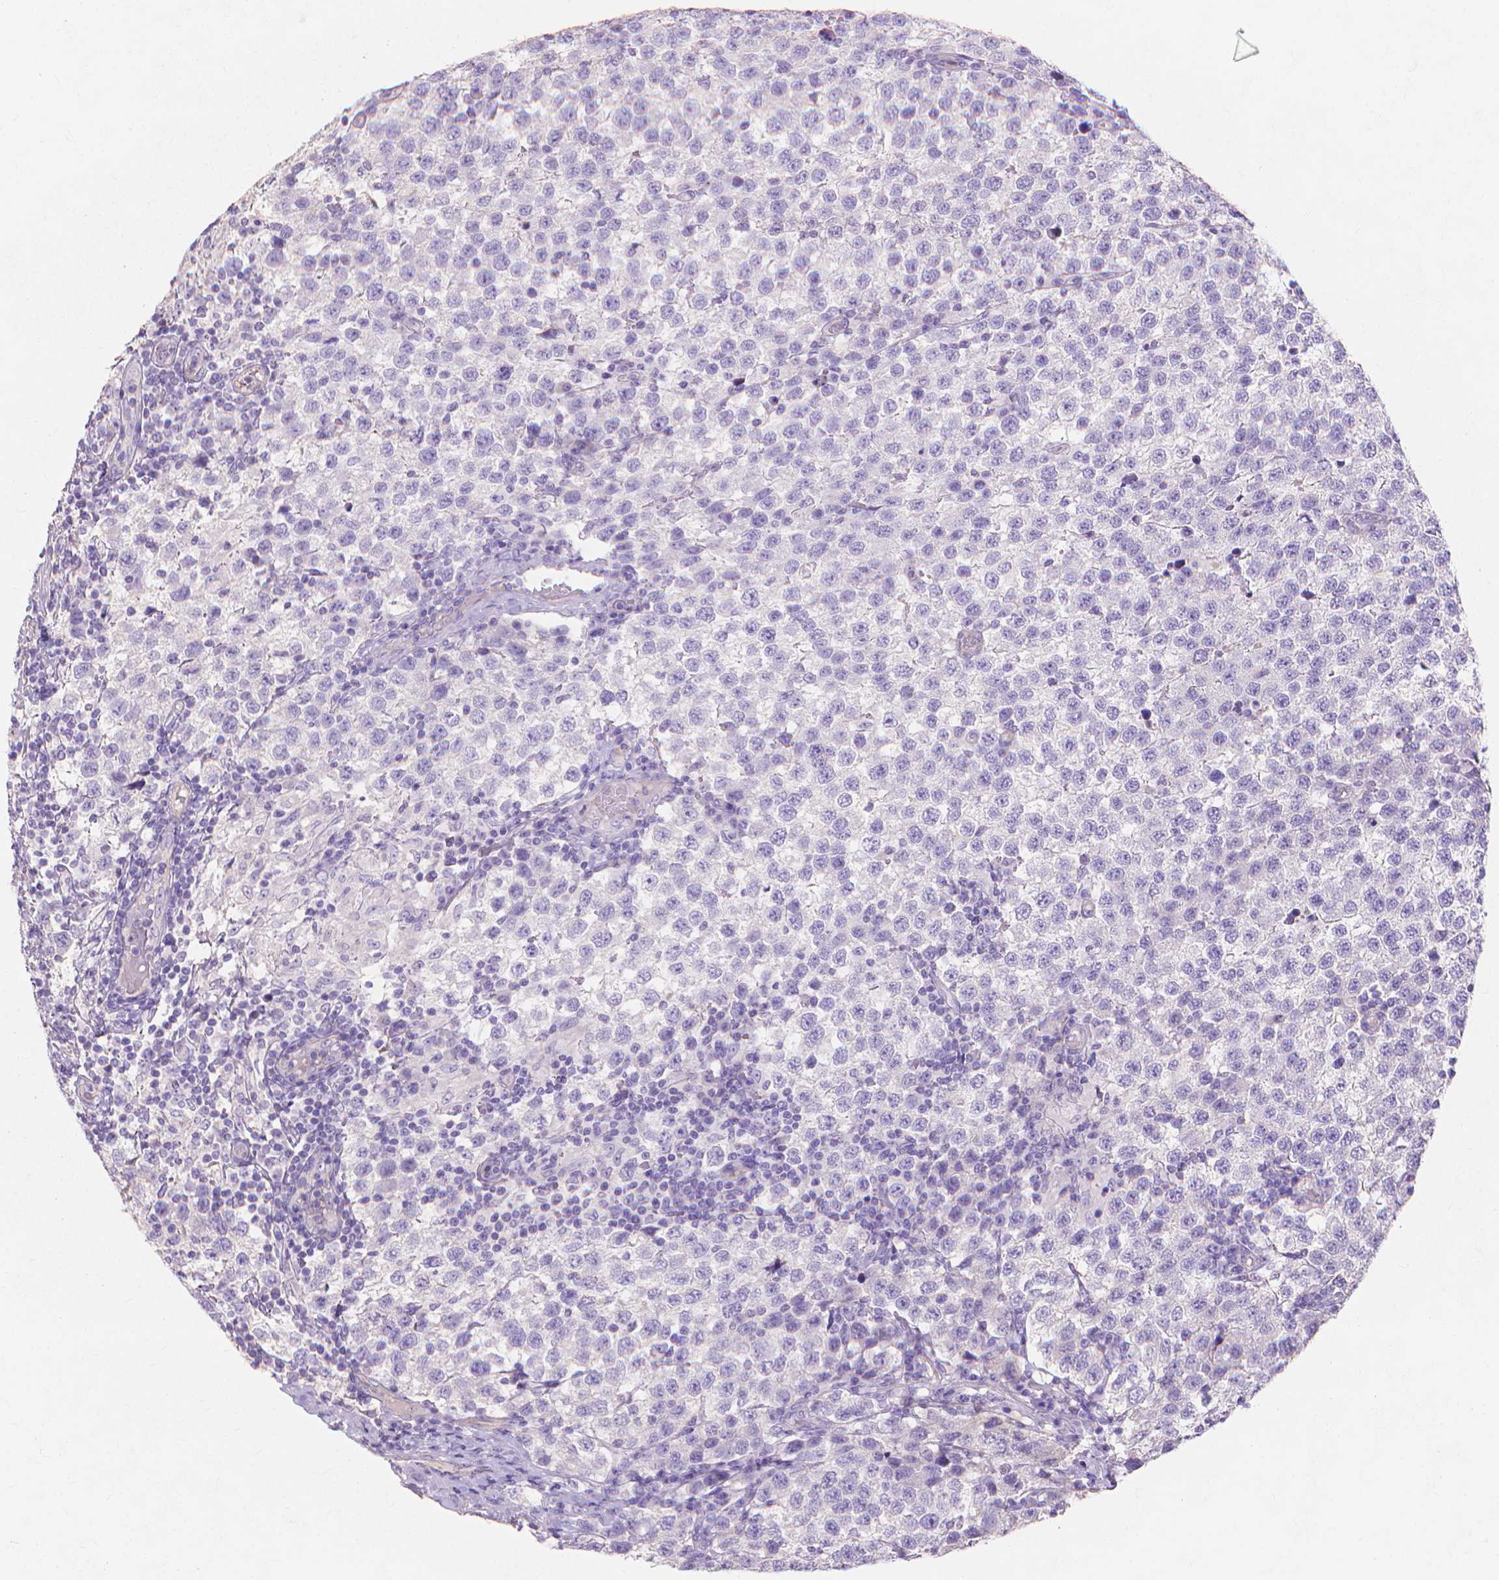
{"staining": {"intensity": "negative", "quantity": "none", "location": "none"}, "tissue": "testis cancer", "cell_type": "Tumor cells", "image_type": "cancer", "snomed": [{"axis": "morphology", "description": "Seminoma, NOS"}, {"axis": "topography", "description": "Testis"}], "caption": "Immunohistochemical staining of human seminoma (testis) demonstrates no significant expression in tumor cells.", "gene": "MBLAC1", "patient": {"sex": "male", "age": 34}}